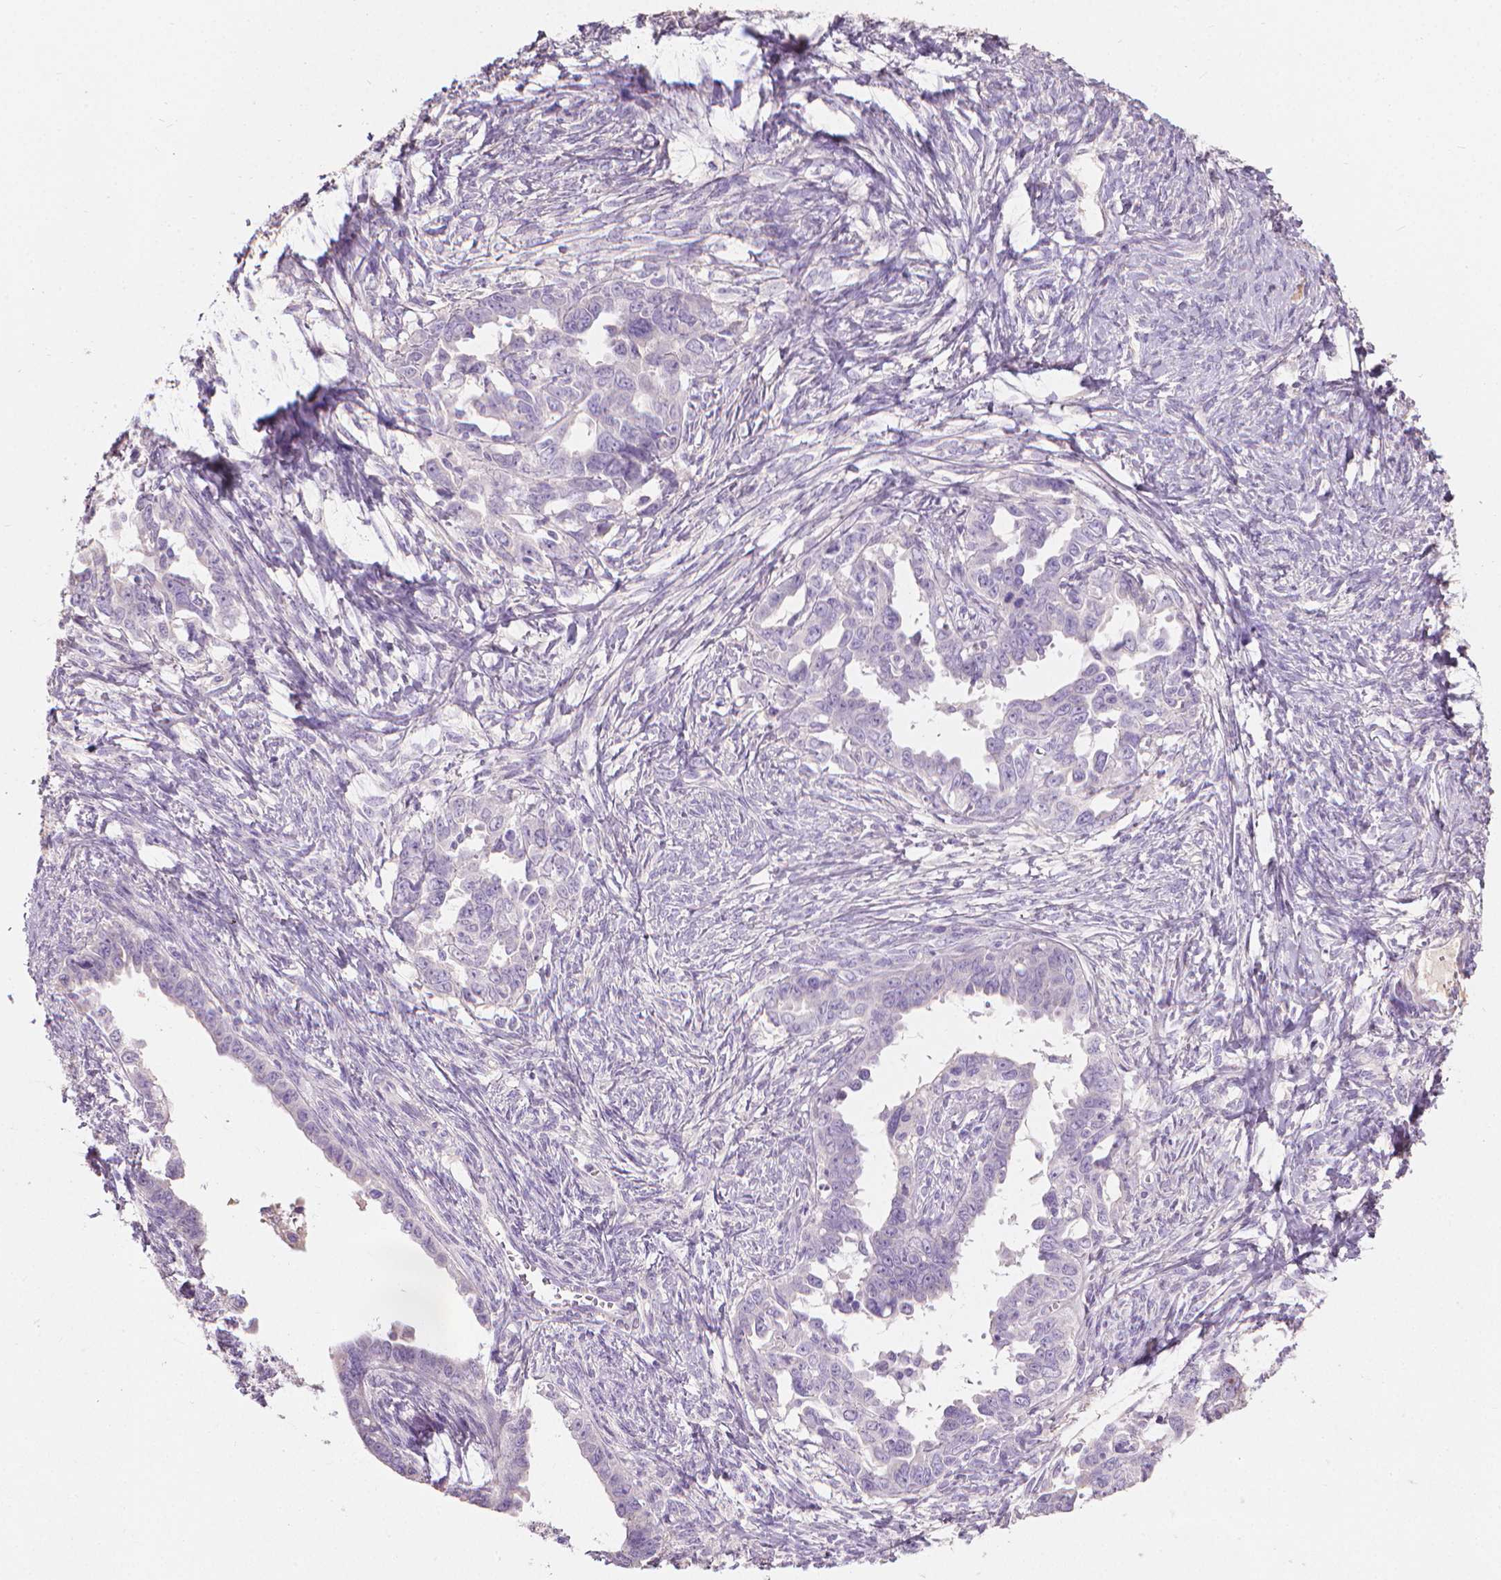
{"staining": {"intensity": "negative", "quantity": "none", "location": "none"}, "tissue": "ovarian cancer", "cell_type": "Tumor cells", "image_type": "cancer", "snomed": [{"axis": "morphology", "description": "Cystadenocarcinoma, serous, NOS"}, {"axis": "topography", "description": "Ovary"}], "caption": "Ovarian cancer was stained to show a protein in brown. There is no significant staining in tumor cells.", "gene": "CABCOCO1", "patient": {"sex": "female", "age": 69}}